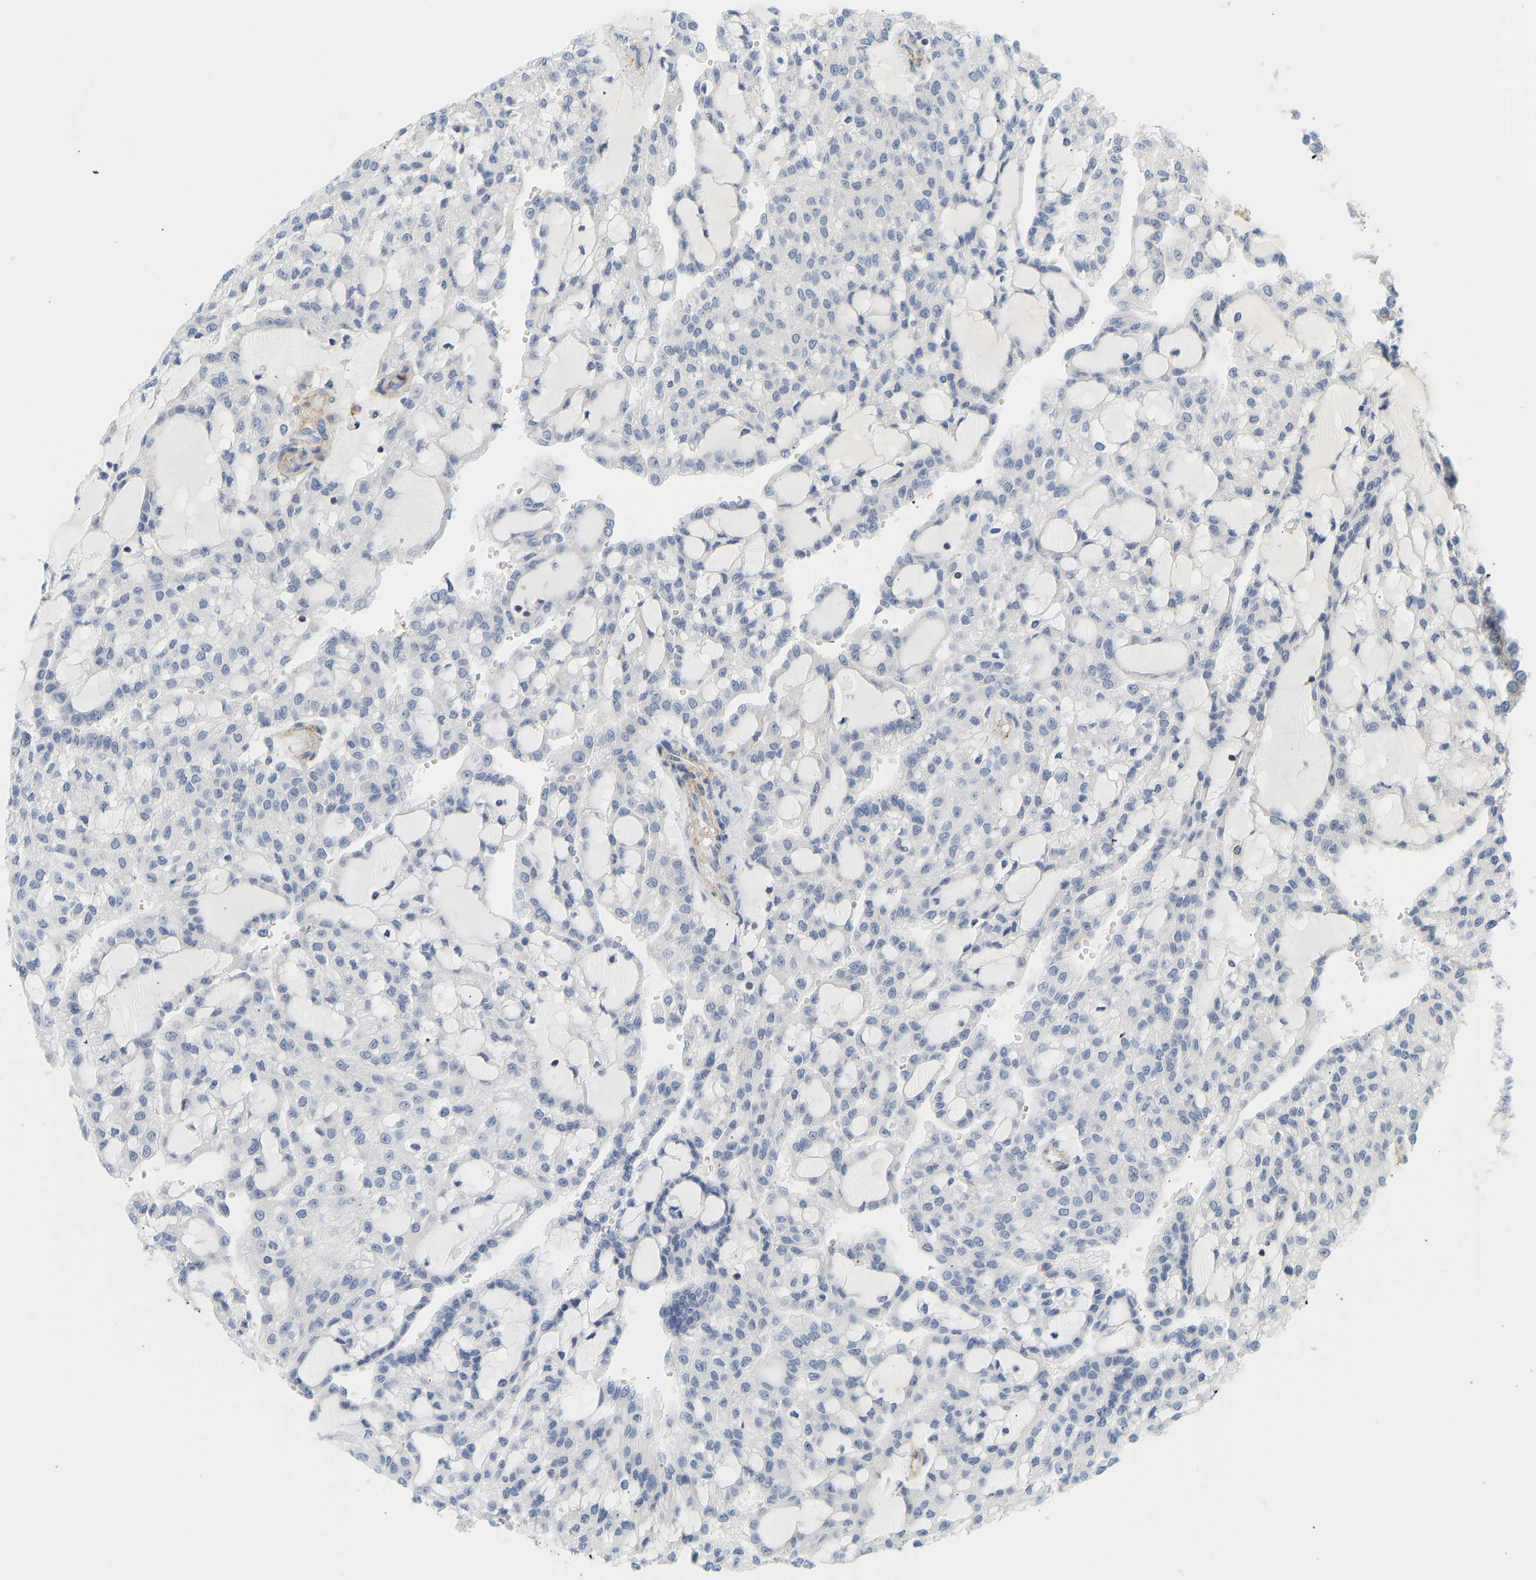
{"staining": {"intensity": "negative", "quantity": "none", "location": "none"}, "tissue": "renal cancer", "cell_type": "Tumor cells", "image_type": "cancer", "snomed": [{"axis": "morphology", "description": "Adenocarcinoma, NOS"}, {"axis": "topography", "description": "Kidney"}], "caption": "The image reveals no staining of tumor cells in adenocarcinoma (renal).", "gene": "BVES", "patient": {"sex": "male", "age": 63}}